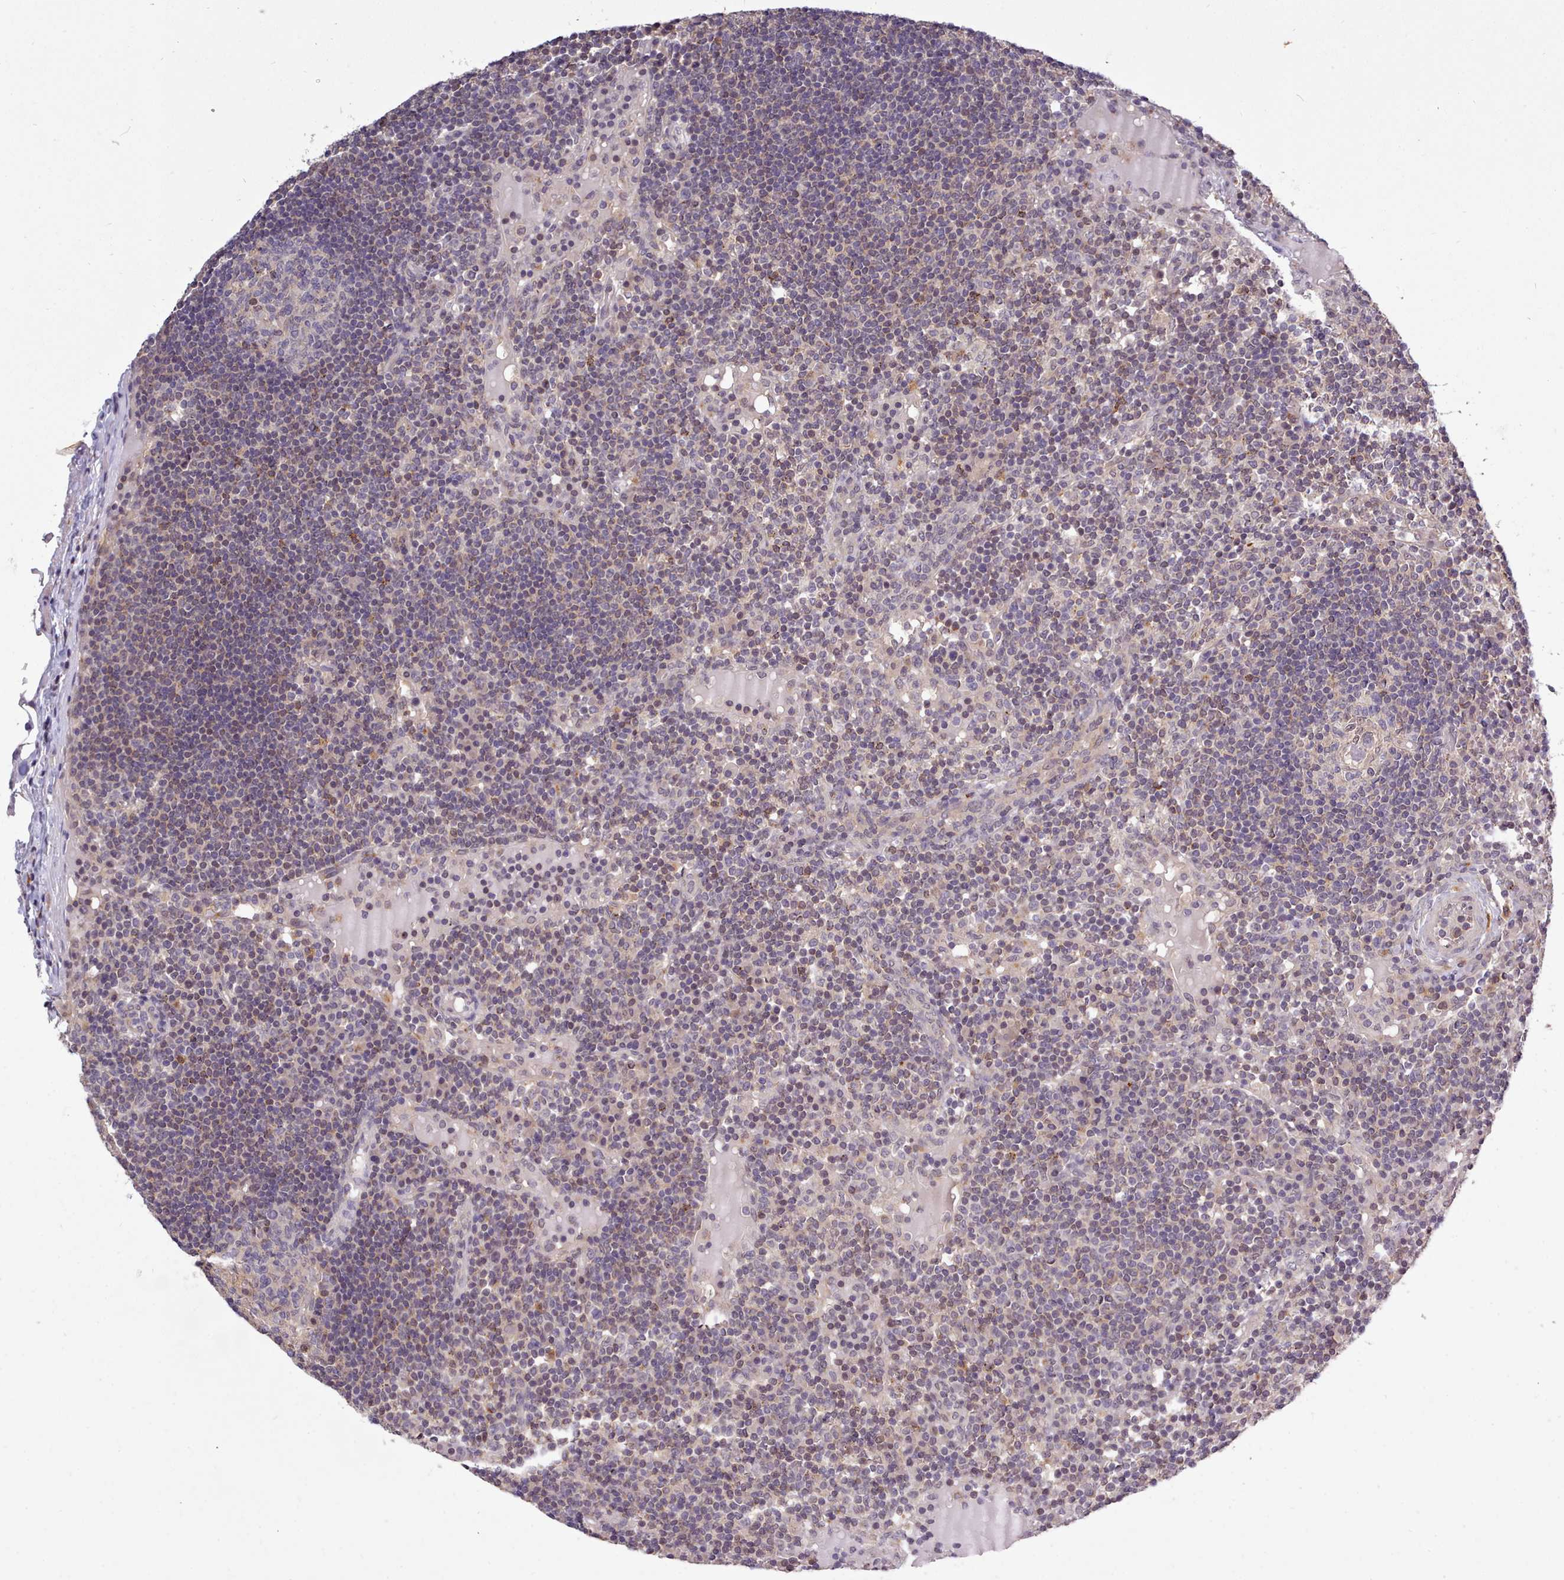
{"staining": {"intensity": "moderate", "quantity": "<25%", "location": "cytoplasmic/membranous"}, "tissue": "lymph node", "cell_type": "Germinal center cells", "image_type": "normal", "snomed": [{"axis": "morphology", "description": "Normal tissue, NOS"}, {"axis": "topography", "description": "Lymph node"}], "caption": "This histopathology image reveals IHC staining of benign human lymph node, with low moderate cytoplasmic/membranous expression in approximately <25% of germinal center cells.", "gene": "ARL17A", "patient": {"sex": "male", "age": 53}}